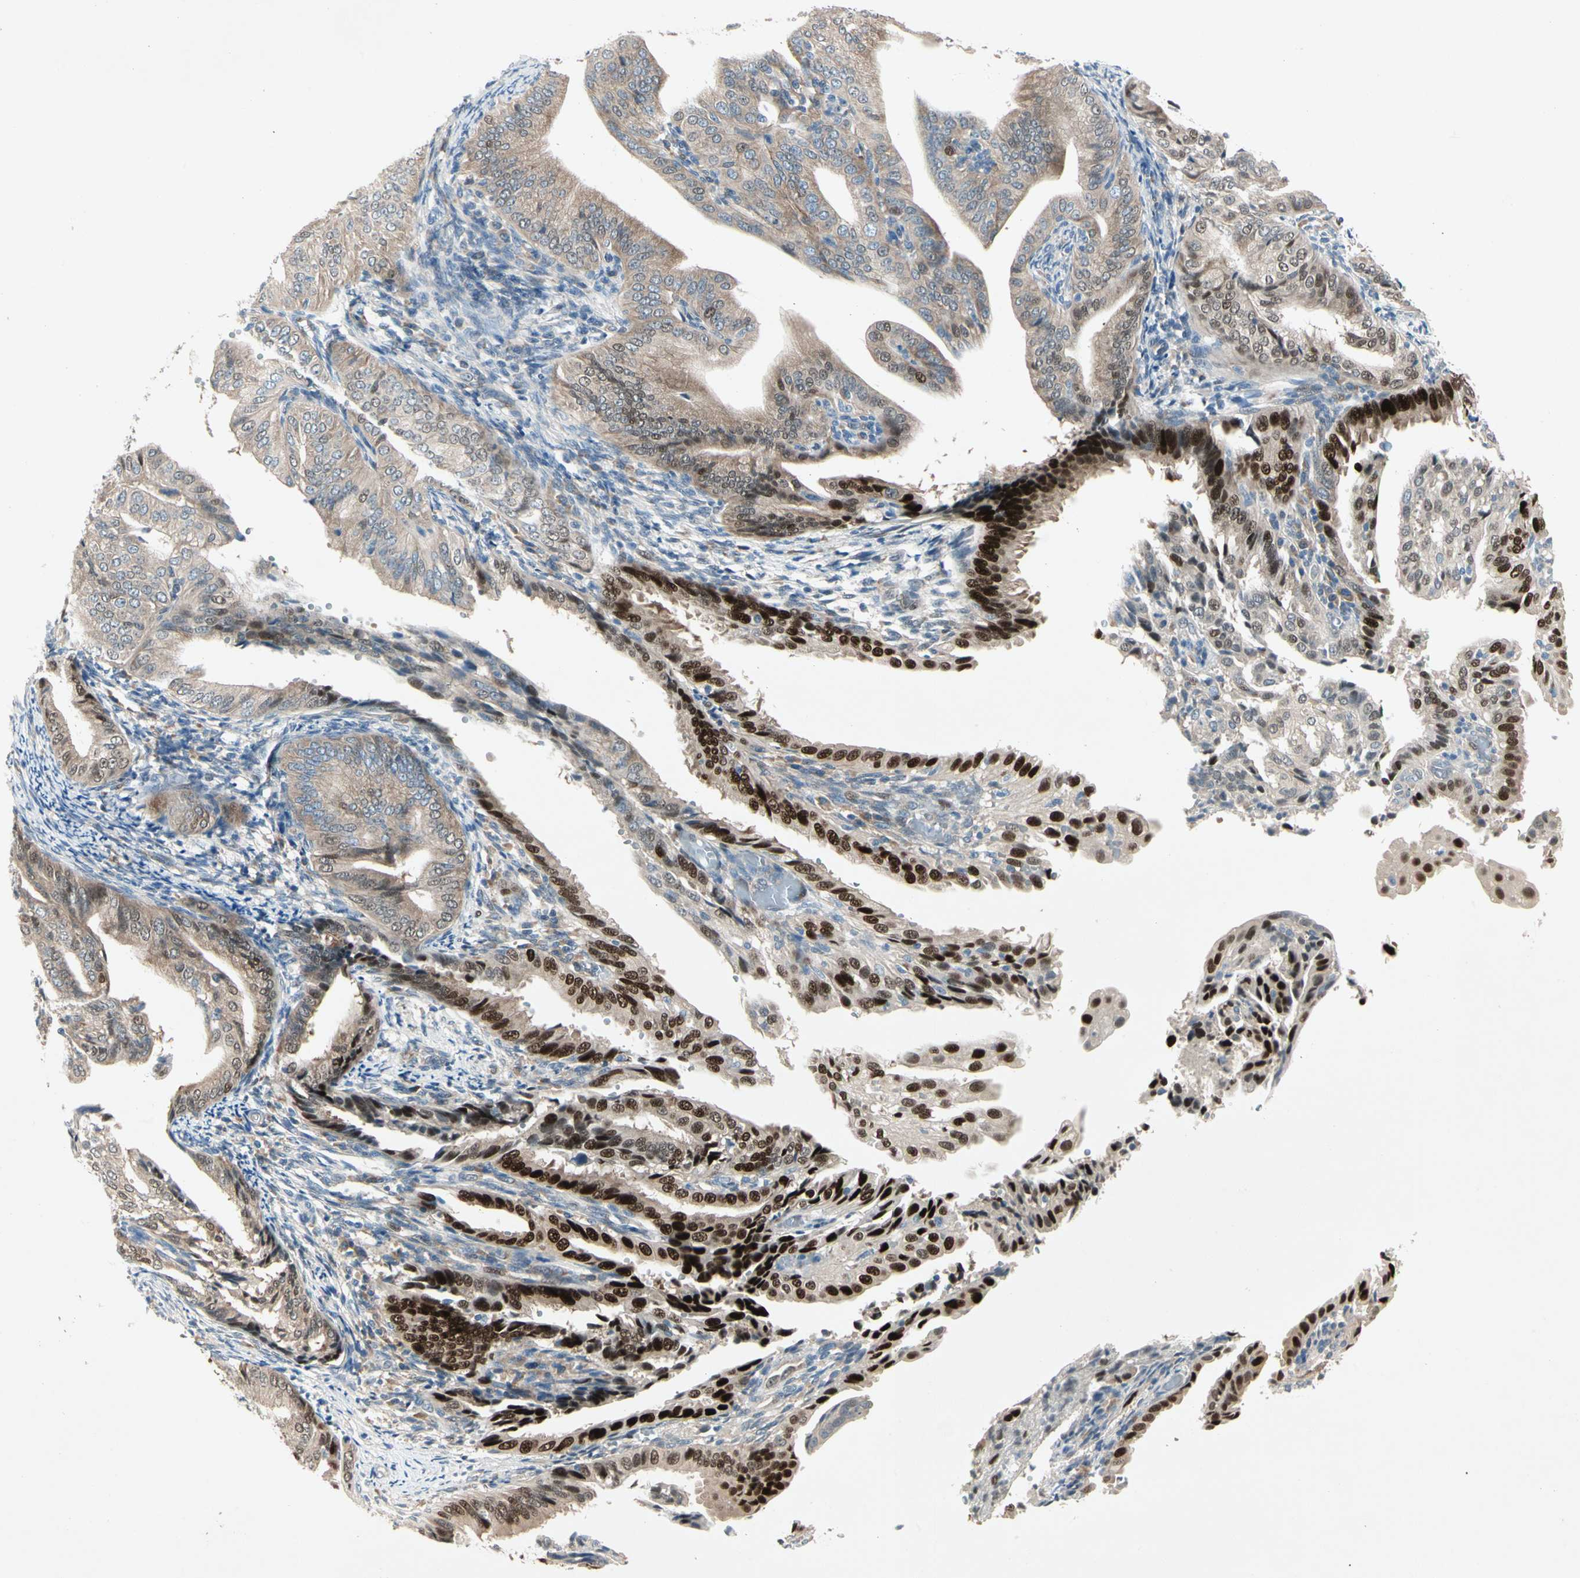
{"staining": {"intensity": "strong", "quantity": ">75%", "location": "cytoplasmic/membranous,nuclear"}, "tissue": "endometrial cancer", "cell_type": "Tumor cells", "image_type": "cancer", "snomed": [{"axis": "morphology", "description": "Adenocarcinoma, NOS"}, {"axis": "topography", "description": "Endometrium"}], "caption": "Human endometrial adenocarcinoma stained with a protein marker reveals strong staining in tumor cells.", "gene": "IL1R1", "patient": {"sex": "female", "age": 58}}